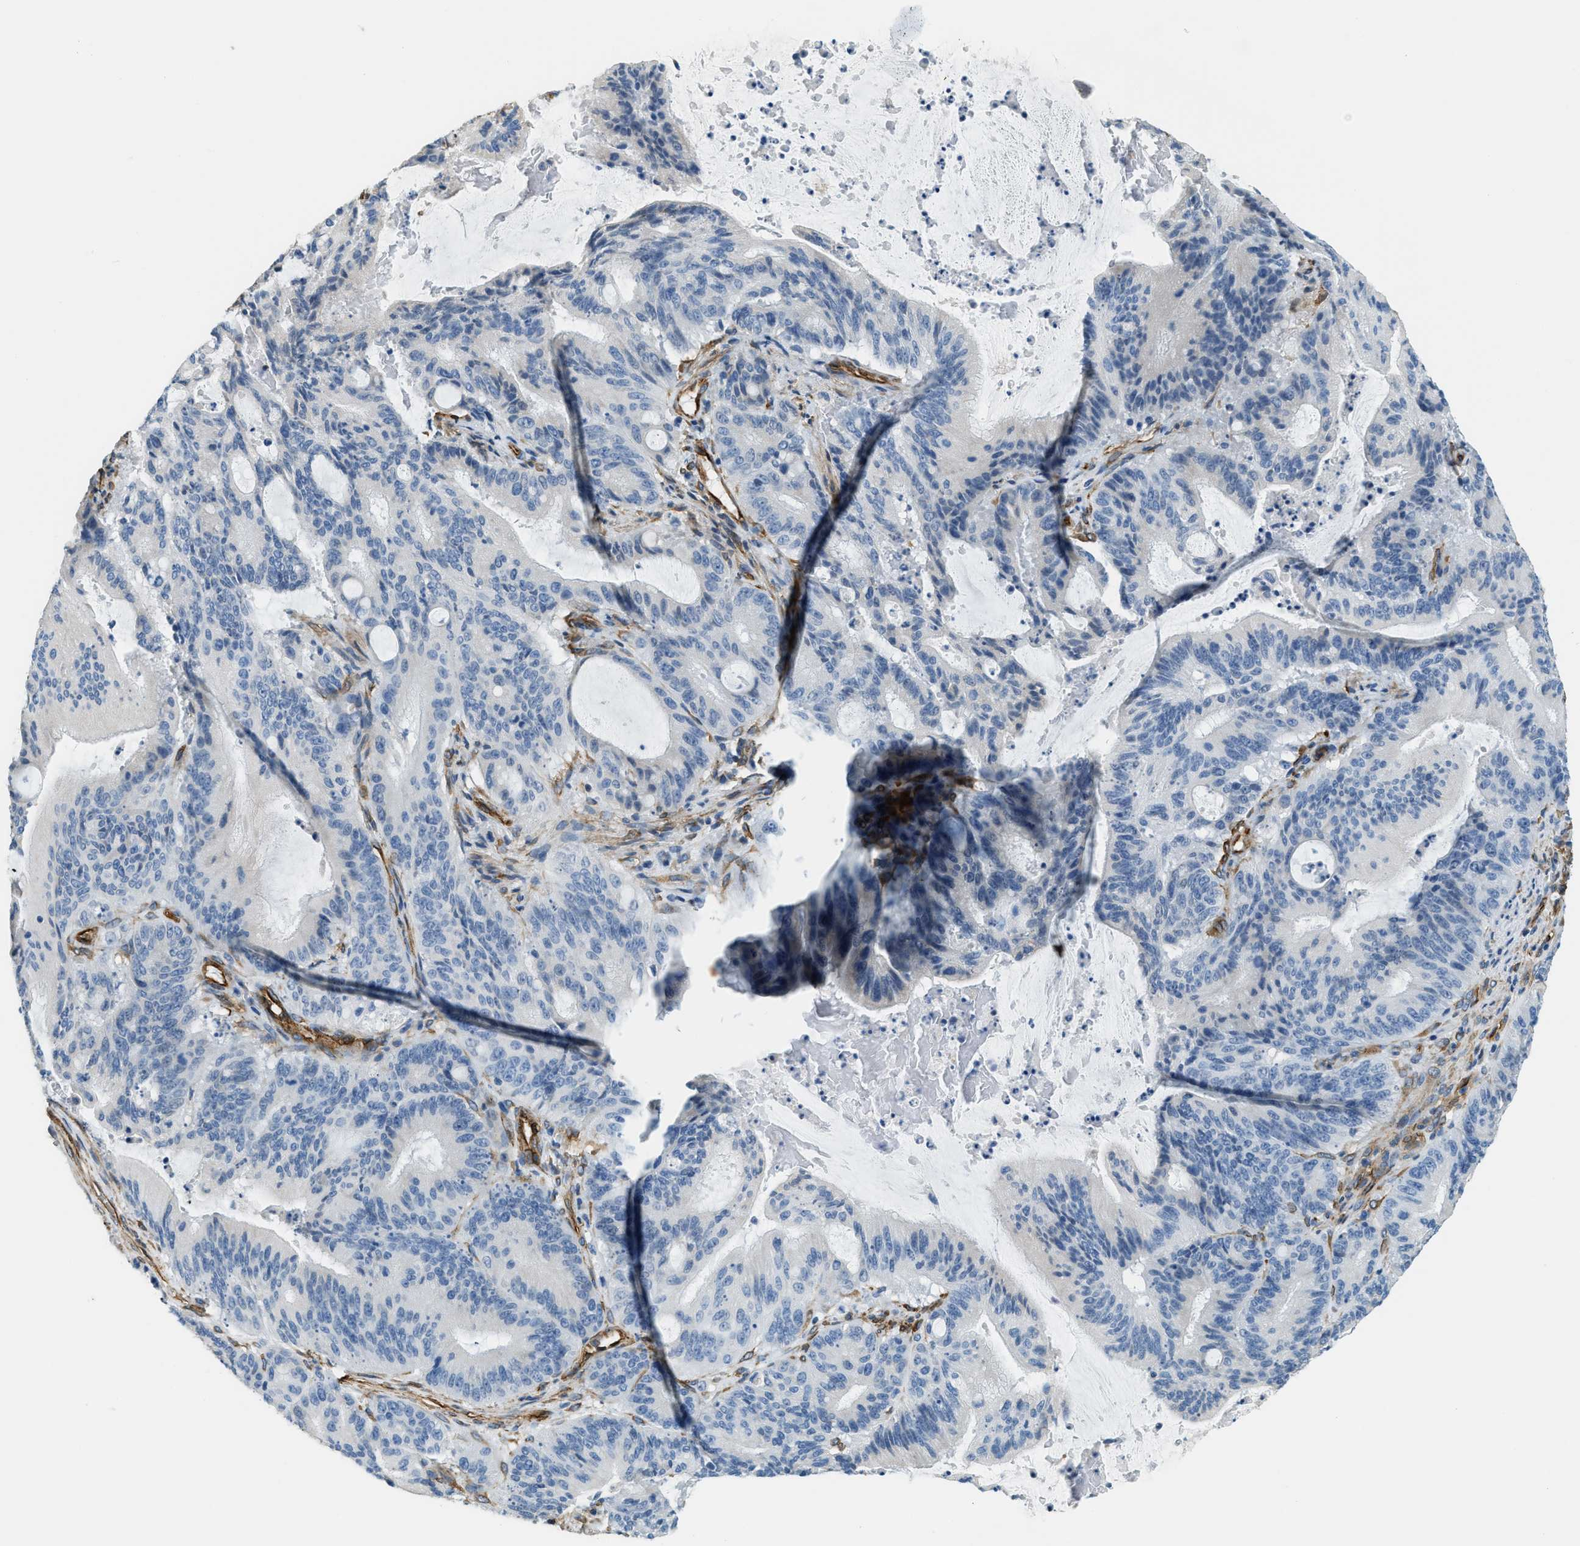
{"staining": {"intensity": "negative", "quantity": "none", "location": "none"}, "tissue": "liver cancer", "cell_type": "Tumor cells", "image_type": "cancer", "snomed": [{"axis": "morphology", "description": "Normal tissue, NOS"}, {"axis": "morphology", "description": "Cholangiocarcinoma"}, {"axis": "topography", "description": "Liver"}, {"axis": "topography", "description": "Peripheral nerve tissue"}], "caption": "This is an immunohistochemistry image of liver cancer (cholangiocarcinoma). There is no staining in tumor cells.", "gene": "TMEM43", "patient": {"sex": "female", "age": 73}}